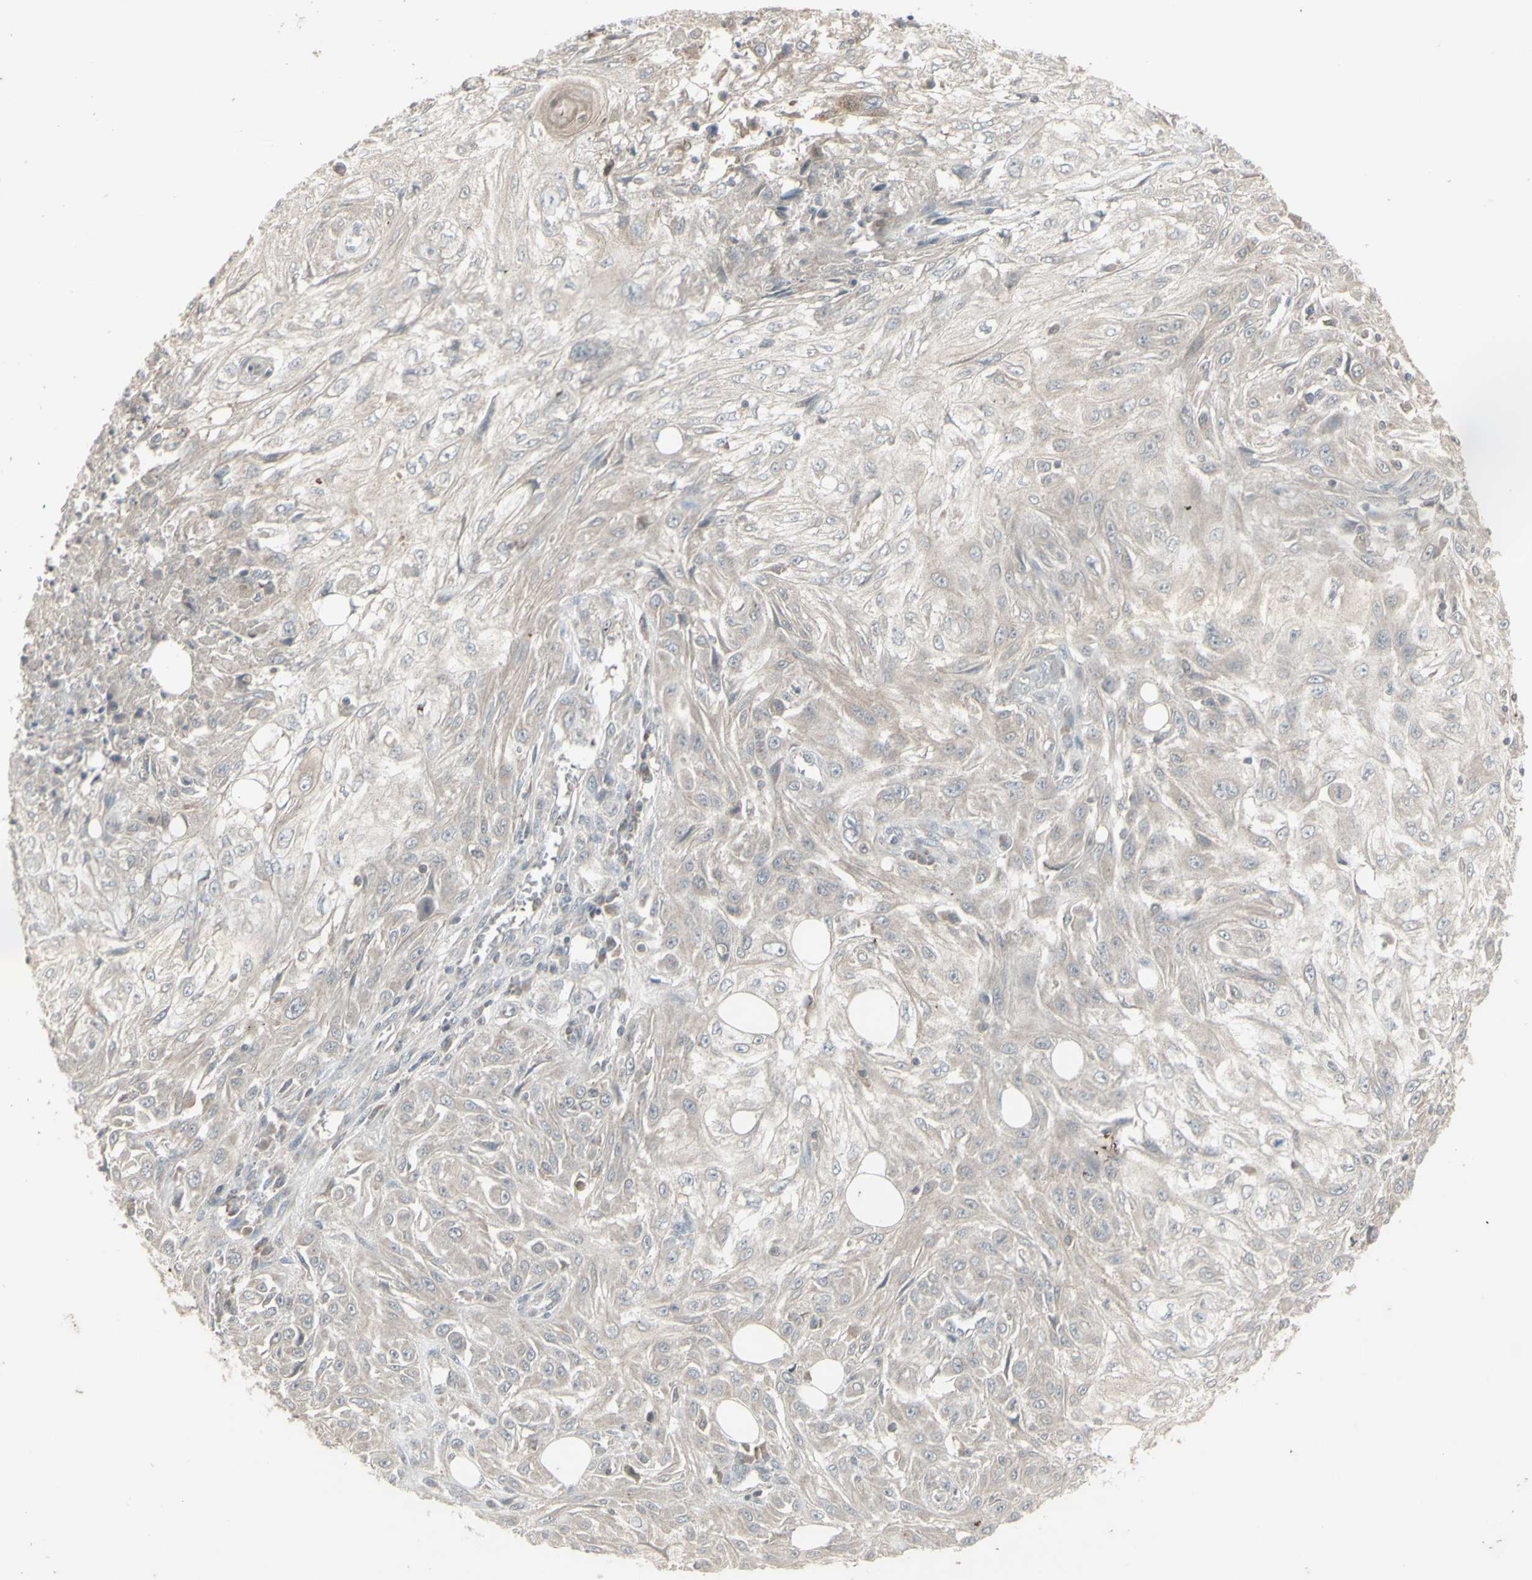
{"staining": {"intensity": "negative", "quantity": "none", "location": "none"}, "tissue": "skin cancer", "cell_type": "Tumor cells", "image_type": "cancer", "snomed": [{"axis": "morphology", "description": "Squamous cell carcinoma, NOS"}, {"axis": "topography", "description": "Skin"}], "caption": "This is an IHC photomicrograph of human skin cancer. There is no expression in tumor cells.", "gene": "CSK", "patient": {"sex": "male", "age": 75}}